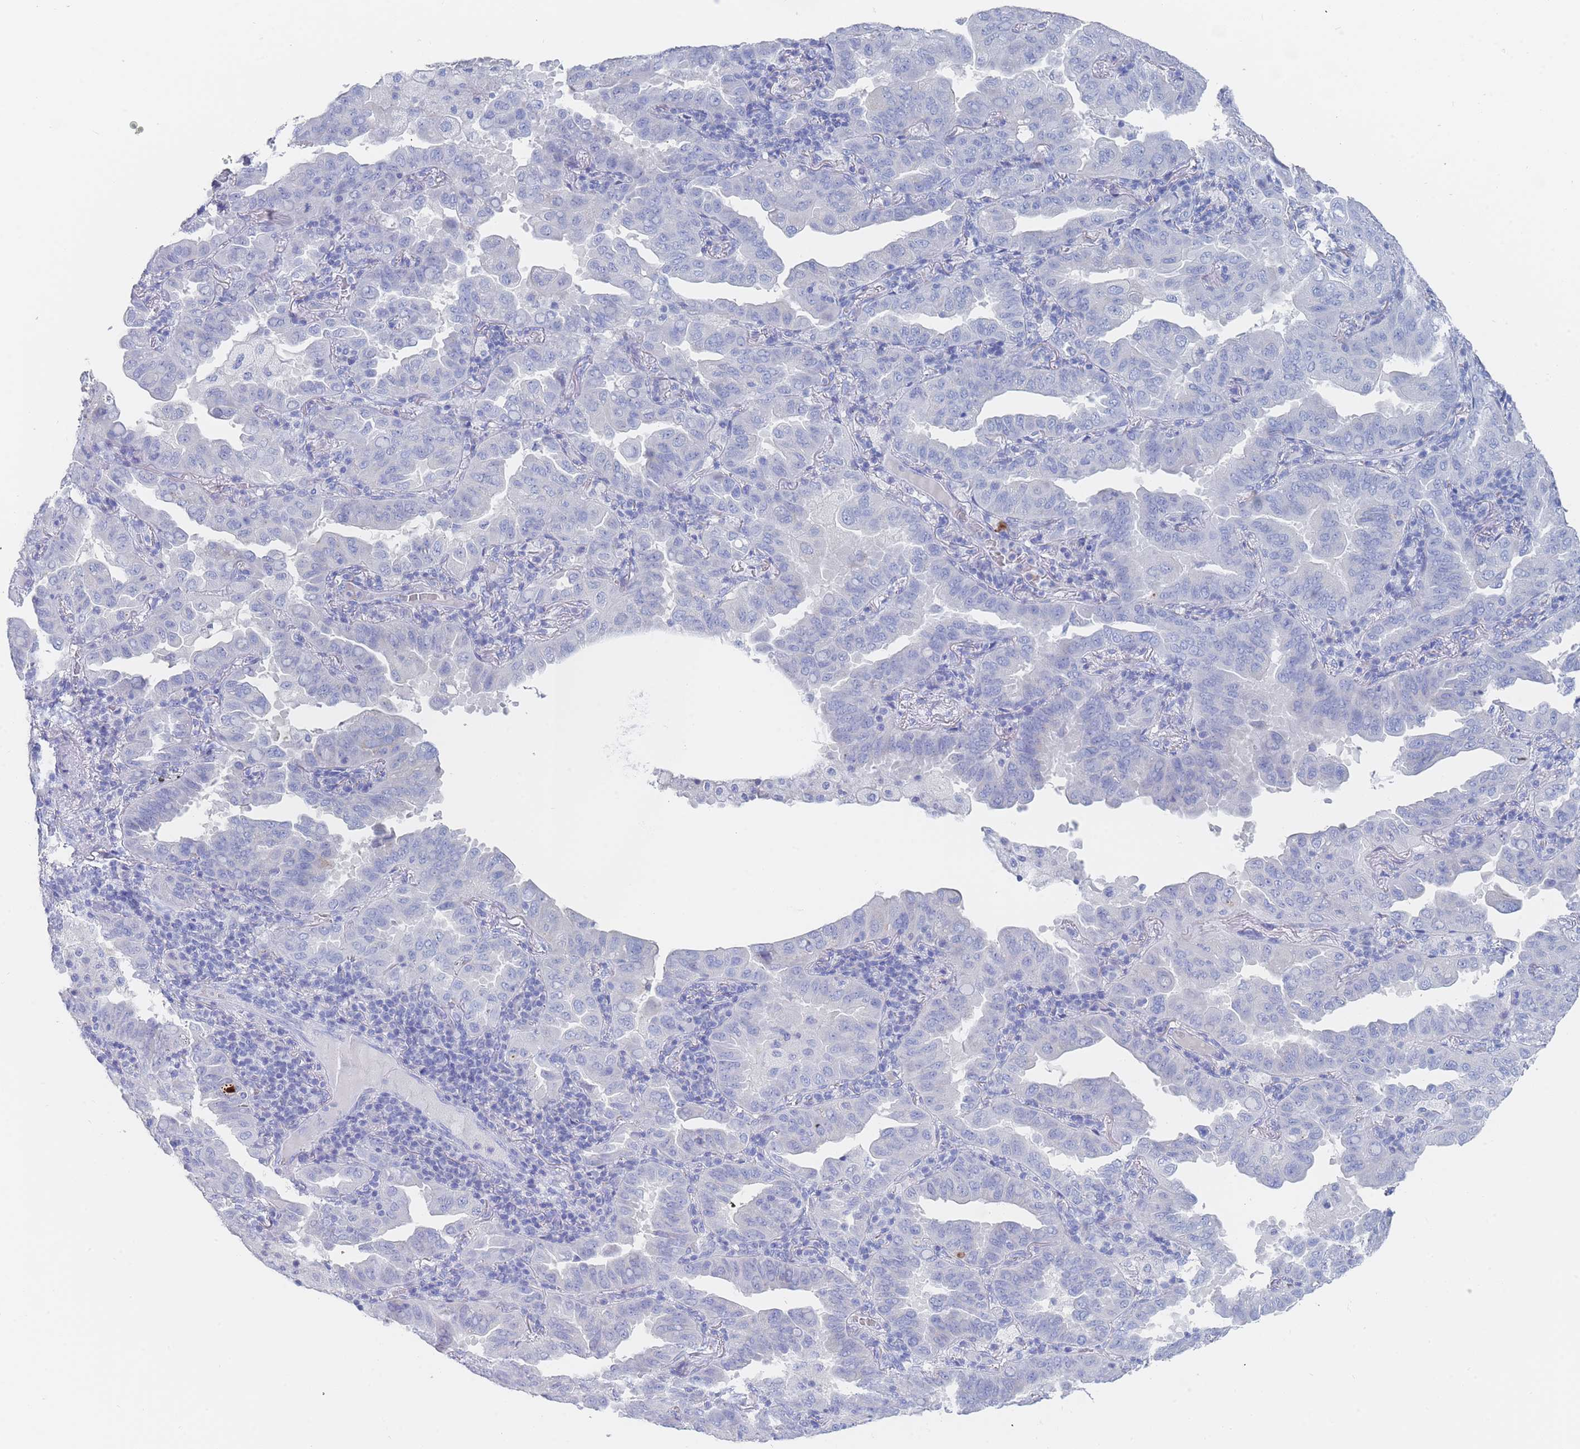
{"staining": {"intensity": "negative", "quantity": "none", "location": "none"}, "tissue": "lung cancer", "cell_type": "Tumor cells", "image_type": "cancer", "snomed": [{"axis": "morphology", "description": "Adenocarcinoma, NOS"}, {"axis": "topography", "description": "Lung"}], "caption": "There is no significant staining in tumor cells of lung cancer (adenocarcinoma). (Immunohistochemistry (ihc), brightfield microscopy, high magnification).", "gene": "SLC25A35", "patient": {"sex": "male", "age": 64}}